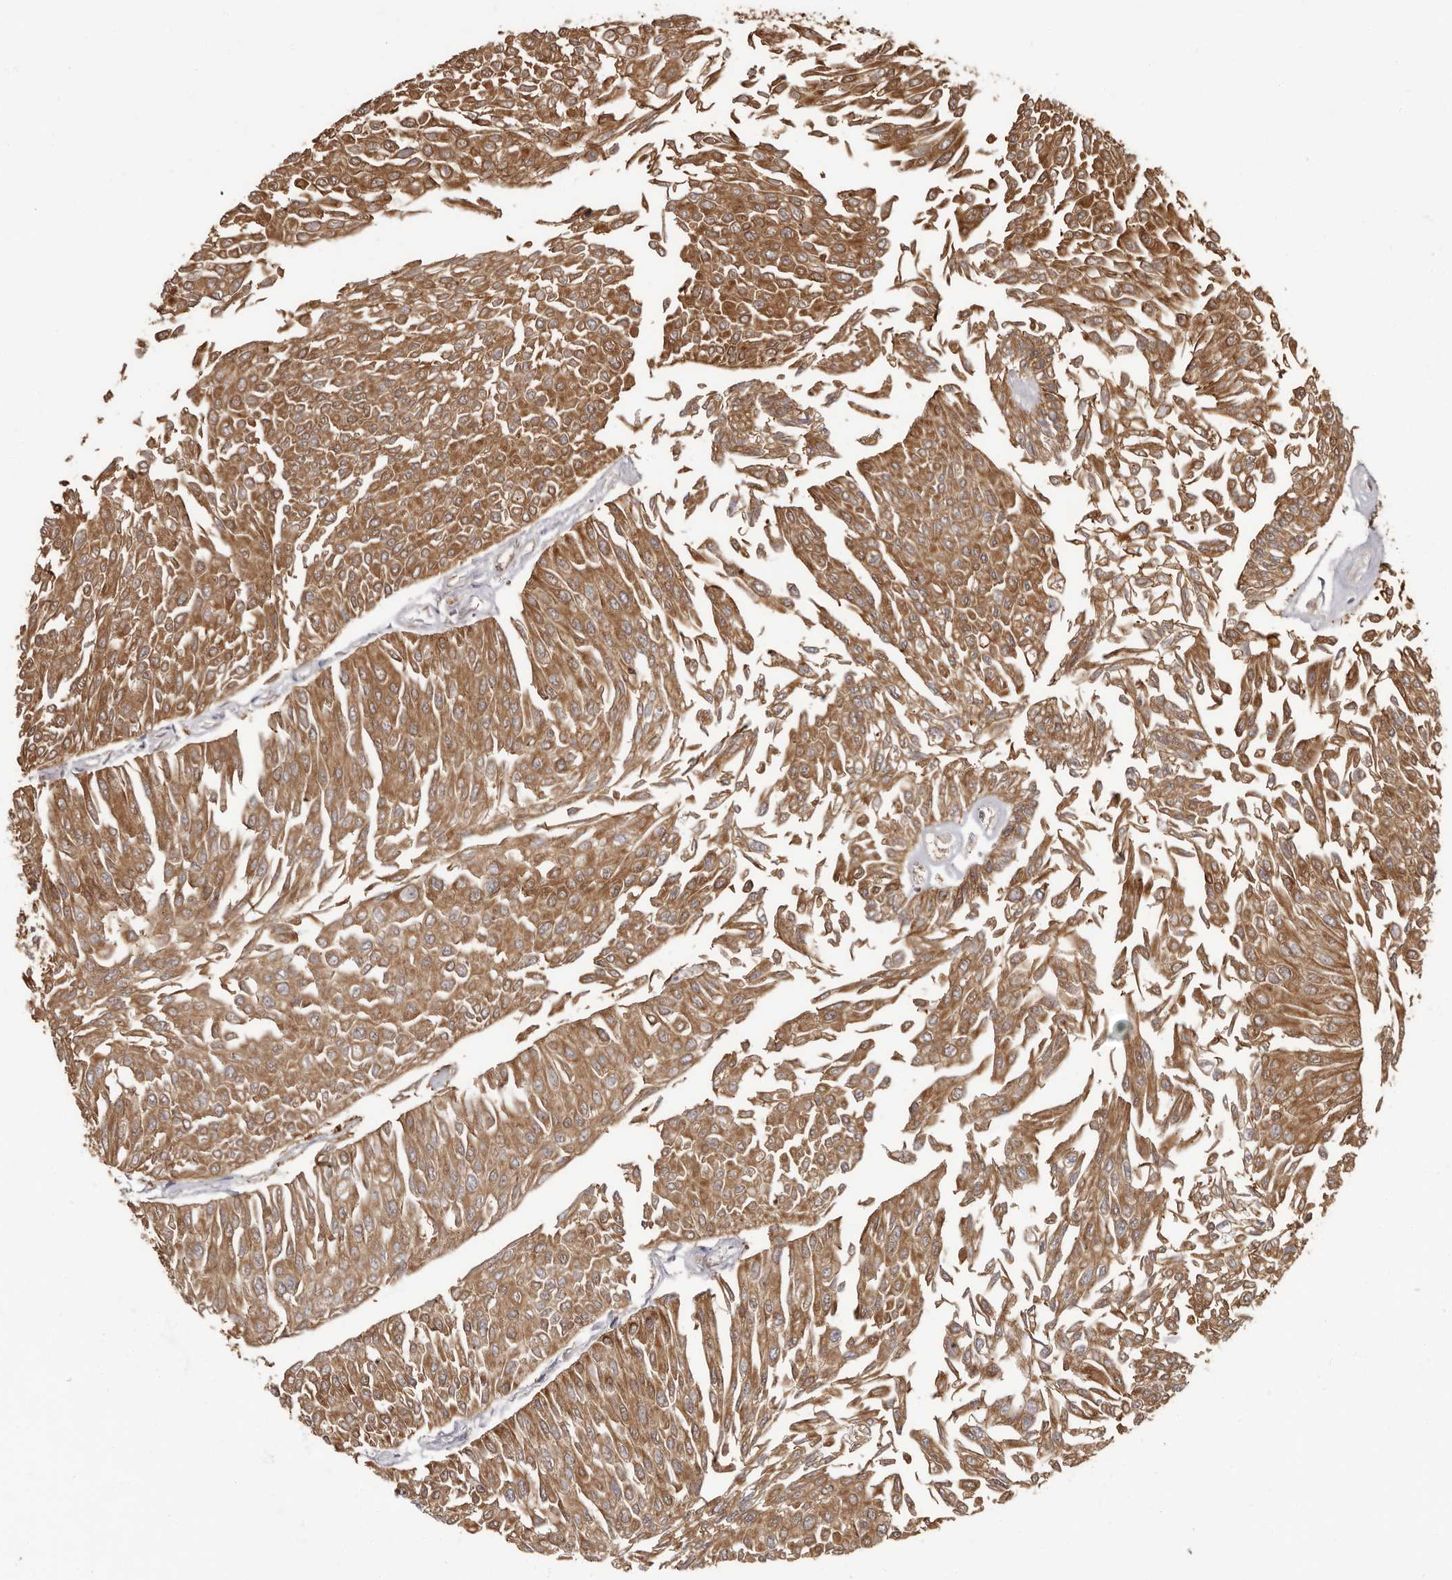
{"staining": {"intensity": "moderate", "quantity": ">75%", "location": "cytoplasmic/membranous"}, "tissue": "urothelial cancer", "cell_type": "Tumor cells", "image_type": "cancer", "snomed": [{"axis": "morphology", "description": "Urothelial carcinoma, Low grade"}, {"axis": "topography", "description": "Urinary bladder"}], "caption": "This is an image of immunohistochemistry (IHC) staining of urothelial cancer, which shows moderate positivity in the cytoplasmic/membranous of tumor cells.", "gene": "APEH", "patient": {"sex": "male", "age": 67}}